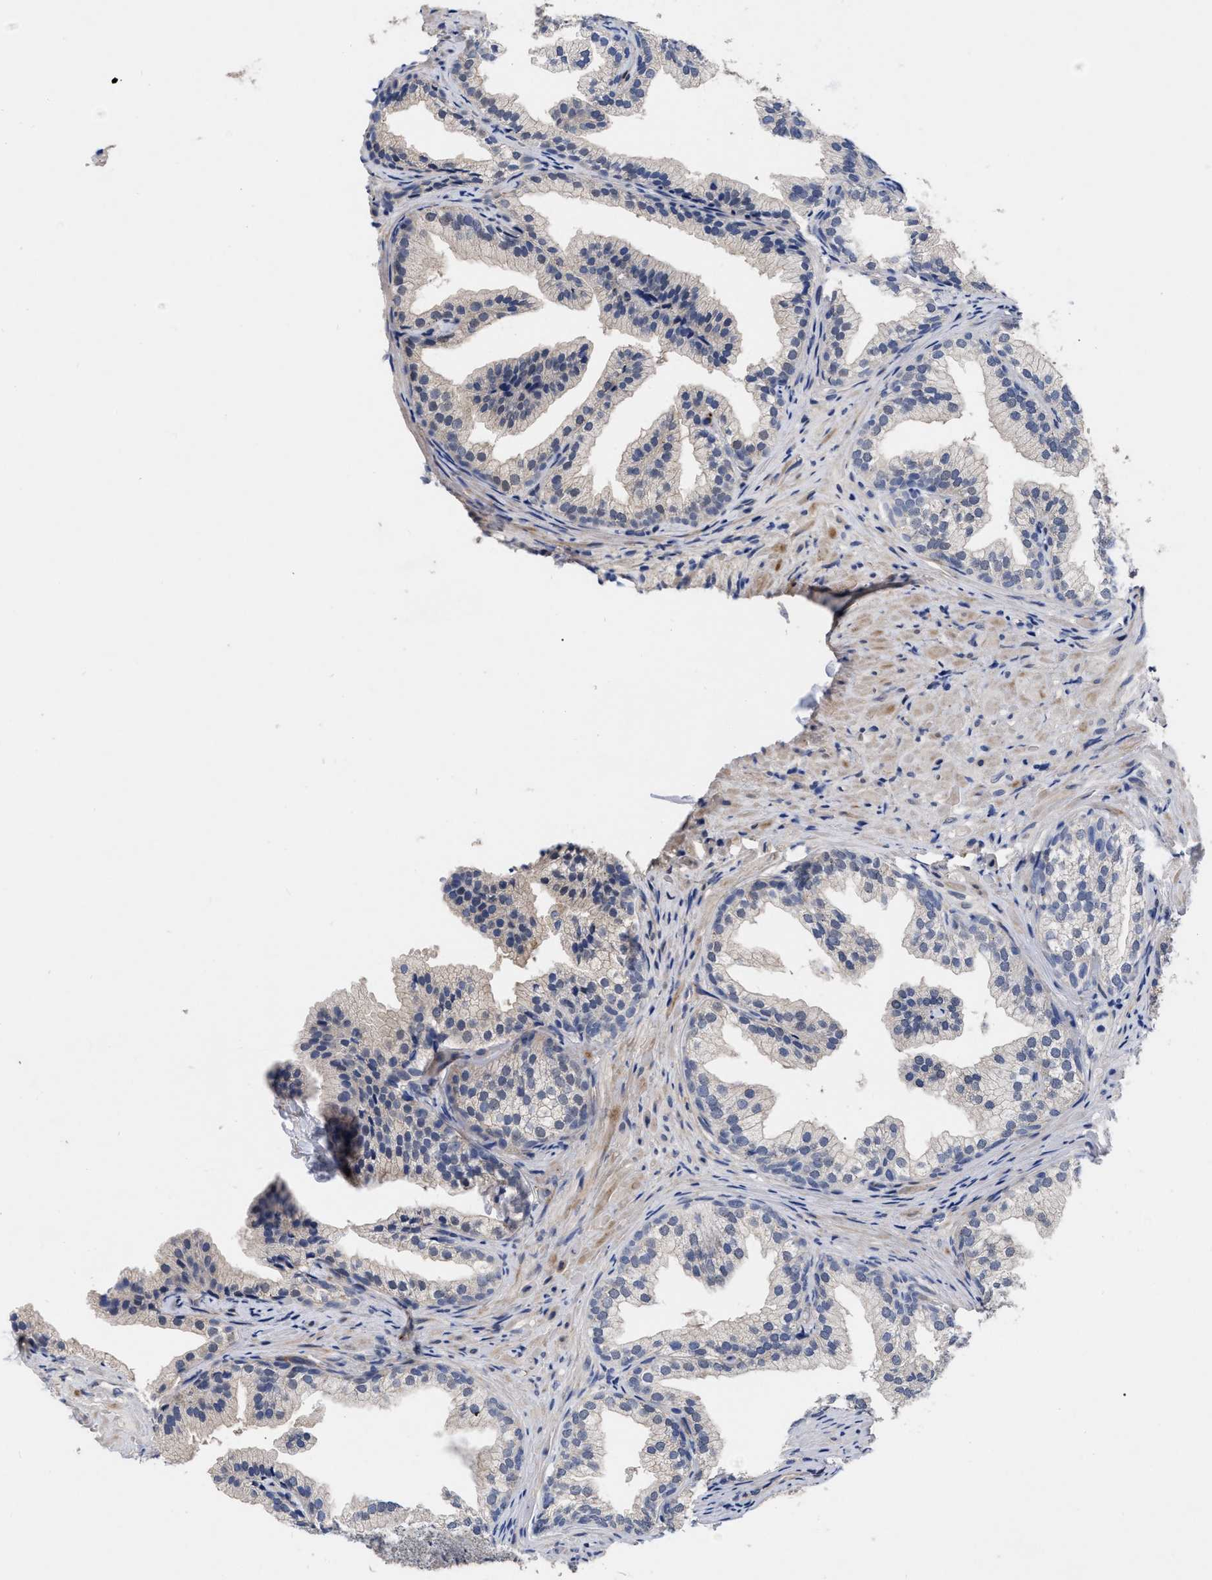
{"staining": {"intensity": "negative", "quantity": "none", "location": "none"}, "tissue": "prostate", "cell_type": "Glandular cells", "image_type": "normal", "snomed": [{"axis": "morphology", "description": "Normal tissue, NOS"}, {"axis": "topography", "description": "Prostate"}], "caption": "Immunohistochemical staining of unremarkable human prostate demonstrates no significant expression in glandular cells. (IHC, brightfield microscopy, high magnification).", "gene": "CCN5", "patient": {"sex": "male", "age": 76}}